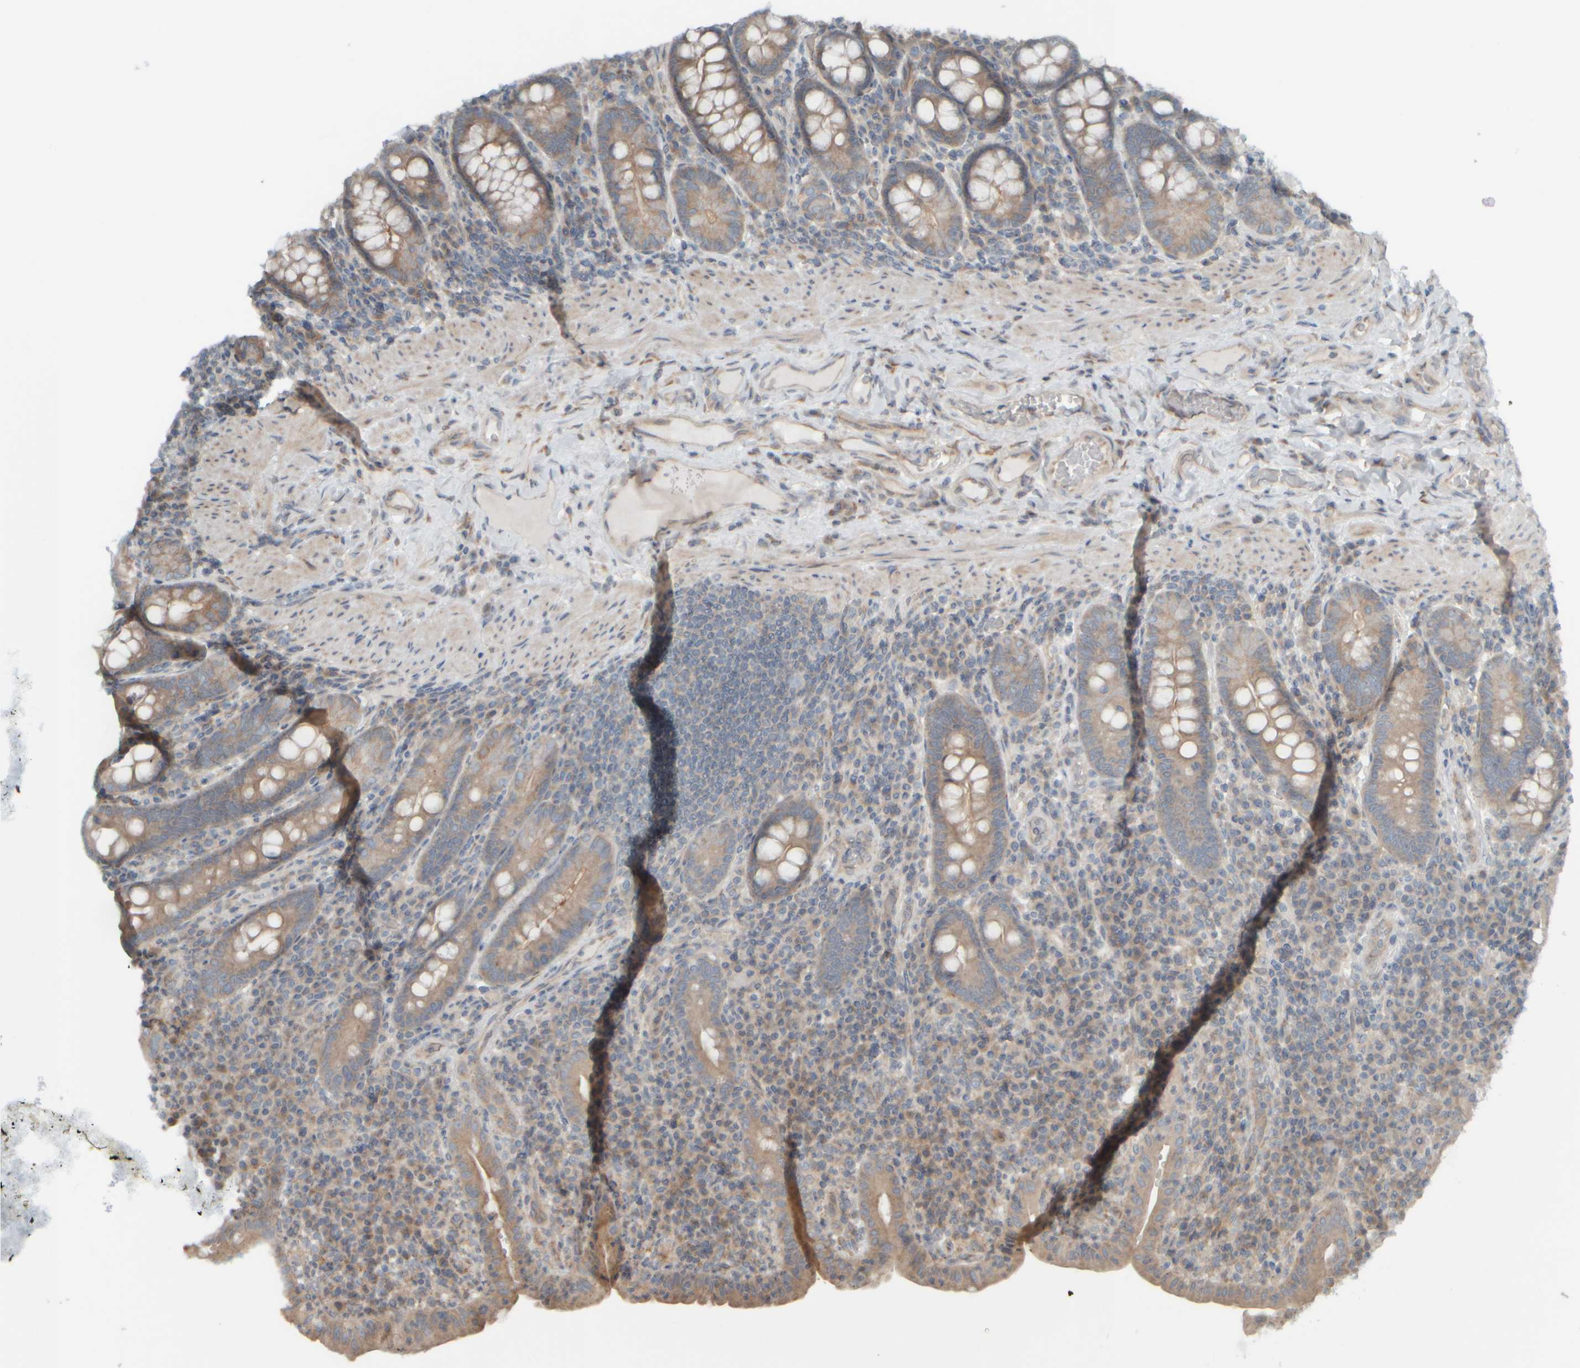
{"staining": {"intensity": "moderate", "quantity": "25%-75%", "location": "cytoplasmic/membranous"}, "tissue": "duodenum", "cell_type": "Glandular cells", "image_type": "normal", "snomed": [{"axis": "morphology", "description": "Normal tissue, NOS"}, {"axis": "morphology", "description": "Adenocarcinoma, NOS"}, {"axis": "topography", "description": "Pancreas"}, {"axis": "topography", "description": "Duodenum"}], "caption": "This photomicrograph reveals immunohistochemistry (IHC) staining of benign duodenum, with medium moderate cytoplasmic/membranous expression in approximately 25%-75% of glandular cells.", "gene": "HGS", "patient": {"sex": "male", "age": 50}}